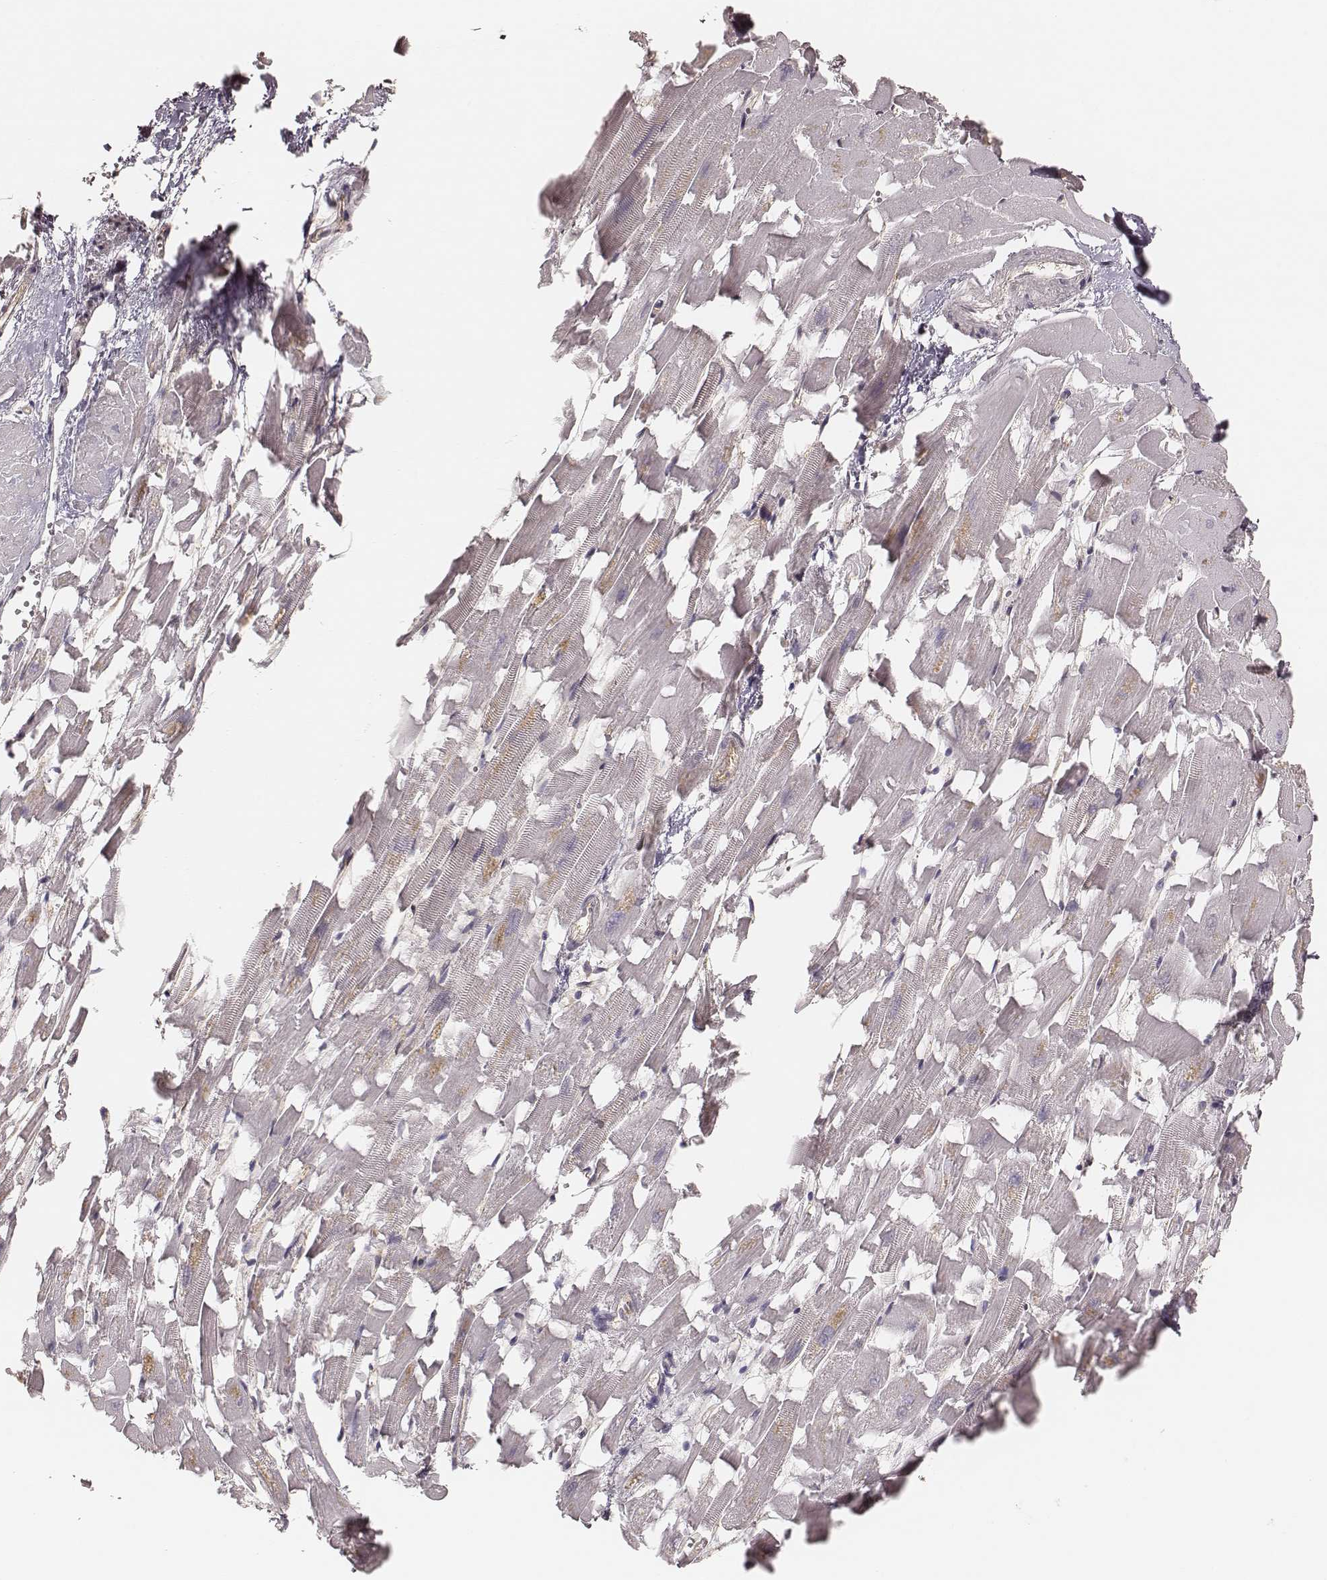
{"staining": {"intensity": "negative", "quantity": "none", "location": "none"}, "tissue": "heart muscle", "cell_type": "Cardiomyocytes", "image_type": "normal", "snomed": [{"axis": "morphology", "description": "Normal tissue, NOS"}, {"axis": "topography", "description": "Heart"}], "caption": "Benign heart muscle was stained to show a protein in brown. There is no significant positivity in cardiomyocytes. (DAB immunohistochemistry (IHC) with hematoxylin counter stain).", "gene": "CARS1", "patient": {"sex": "female", "age": 64}}